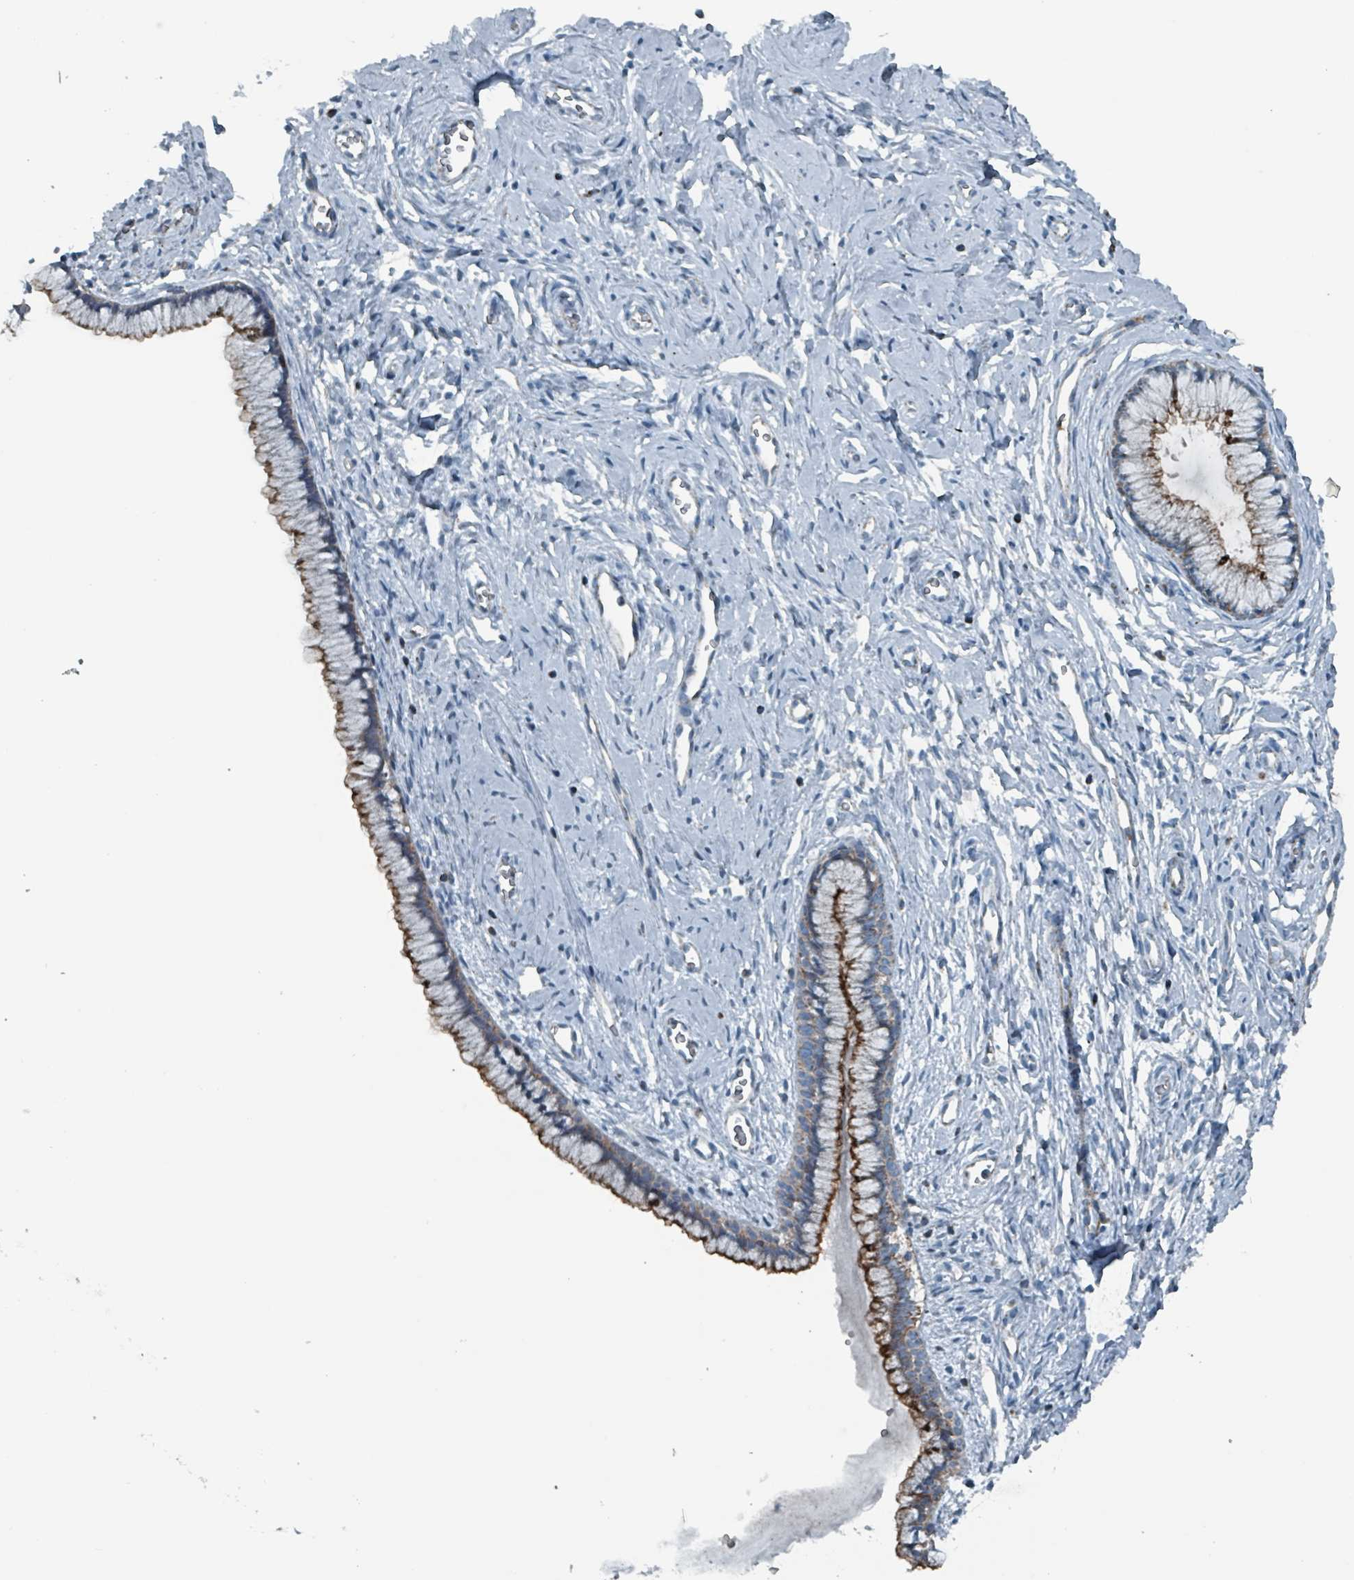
{"staining": {"intensity": "strong", "quantity": ">75%", "location": "cytoplasmic/membranous"}, "tissue": "cervix", "cell_type": "Glandular cells", "image_type": "normal", "snomed": [{"axis": "morphology", "description": "Normal tissue, NOS"}, {"axis": "topography", "description": "Cervix"}], "caption": "Human cervix stained with a brown dye demonstrates strong cytoplasmic/membranous positive expression in about >75% of glandular cells.", "gene": "ABHD18", "patient": {"sex": "female", "age": 40}}